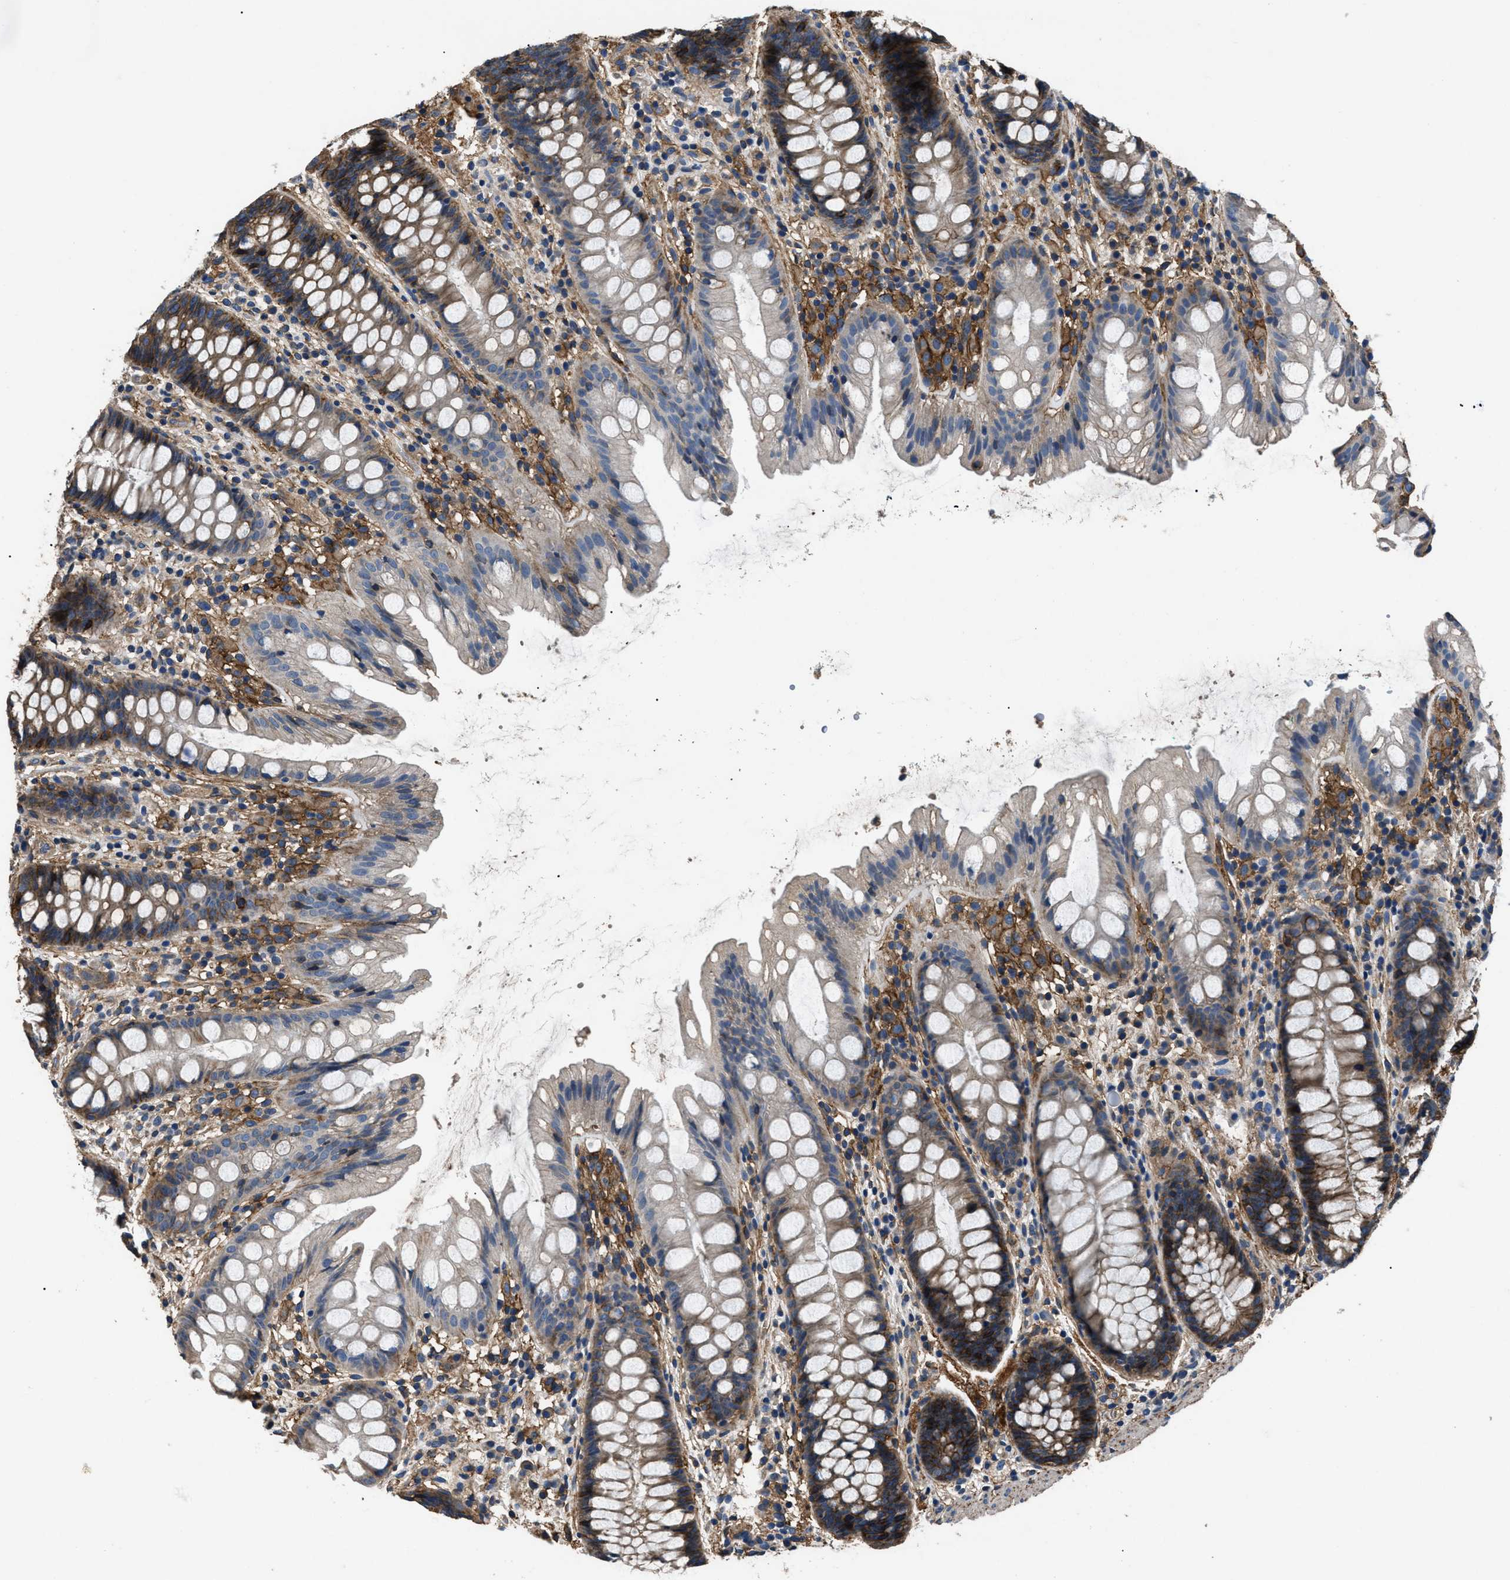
{"staining": {"intensity": "strong", "quantity": "25%-75%", "location": "cytoplasmic/membranous"}, "tissue": "rectum", "cell_type": "Glandular cells", "image_type": "normal", "snomed": [{"axis": "morphology", "description": "Normal tissue, NOS"}, {"axis": "topography", "description": "Rectum"}], "caption": "This micrograph displays IHC staining of normal rectum, with high strong cytoplasmic/membranous expression in about 25%-75% of glandular cells.", "gene": "CD276", "patient": {"sex": "female", "age": 65}}